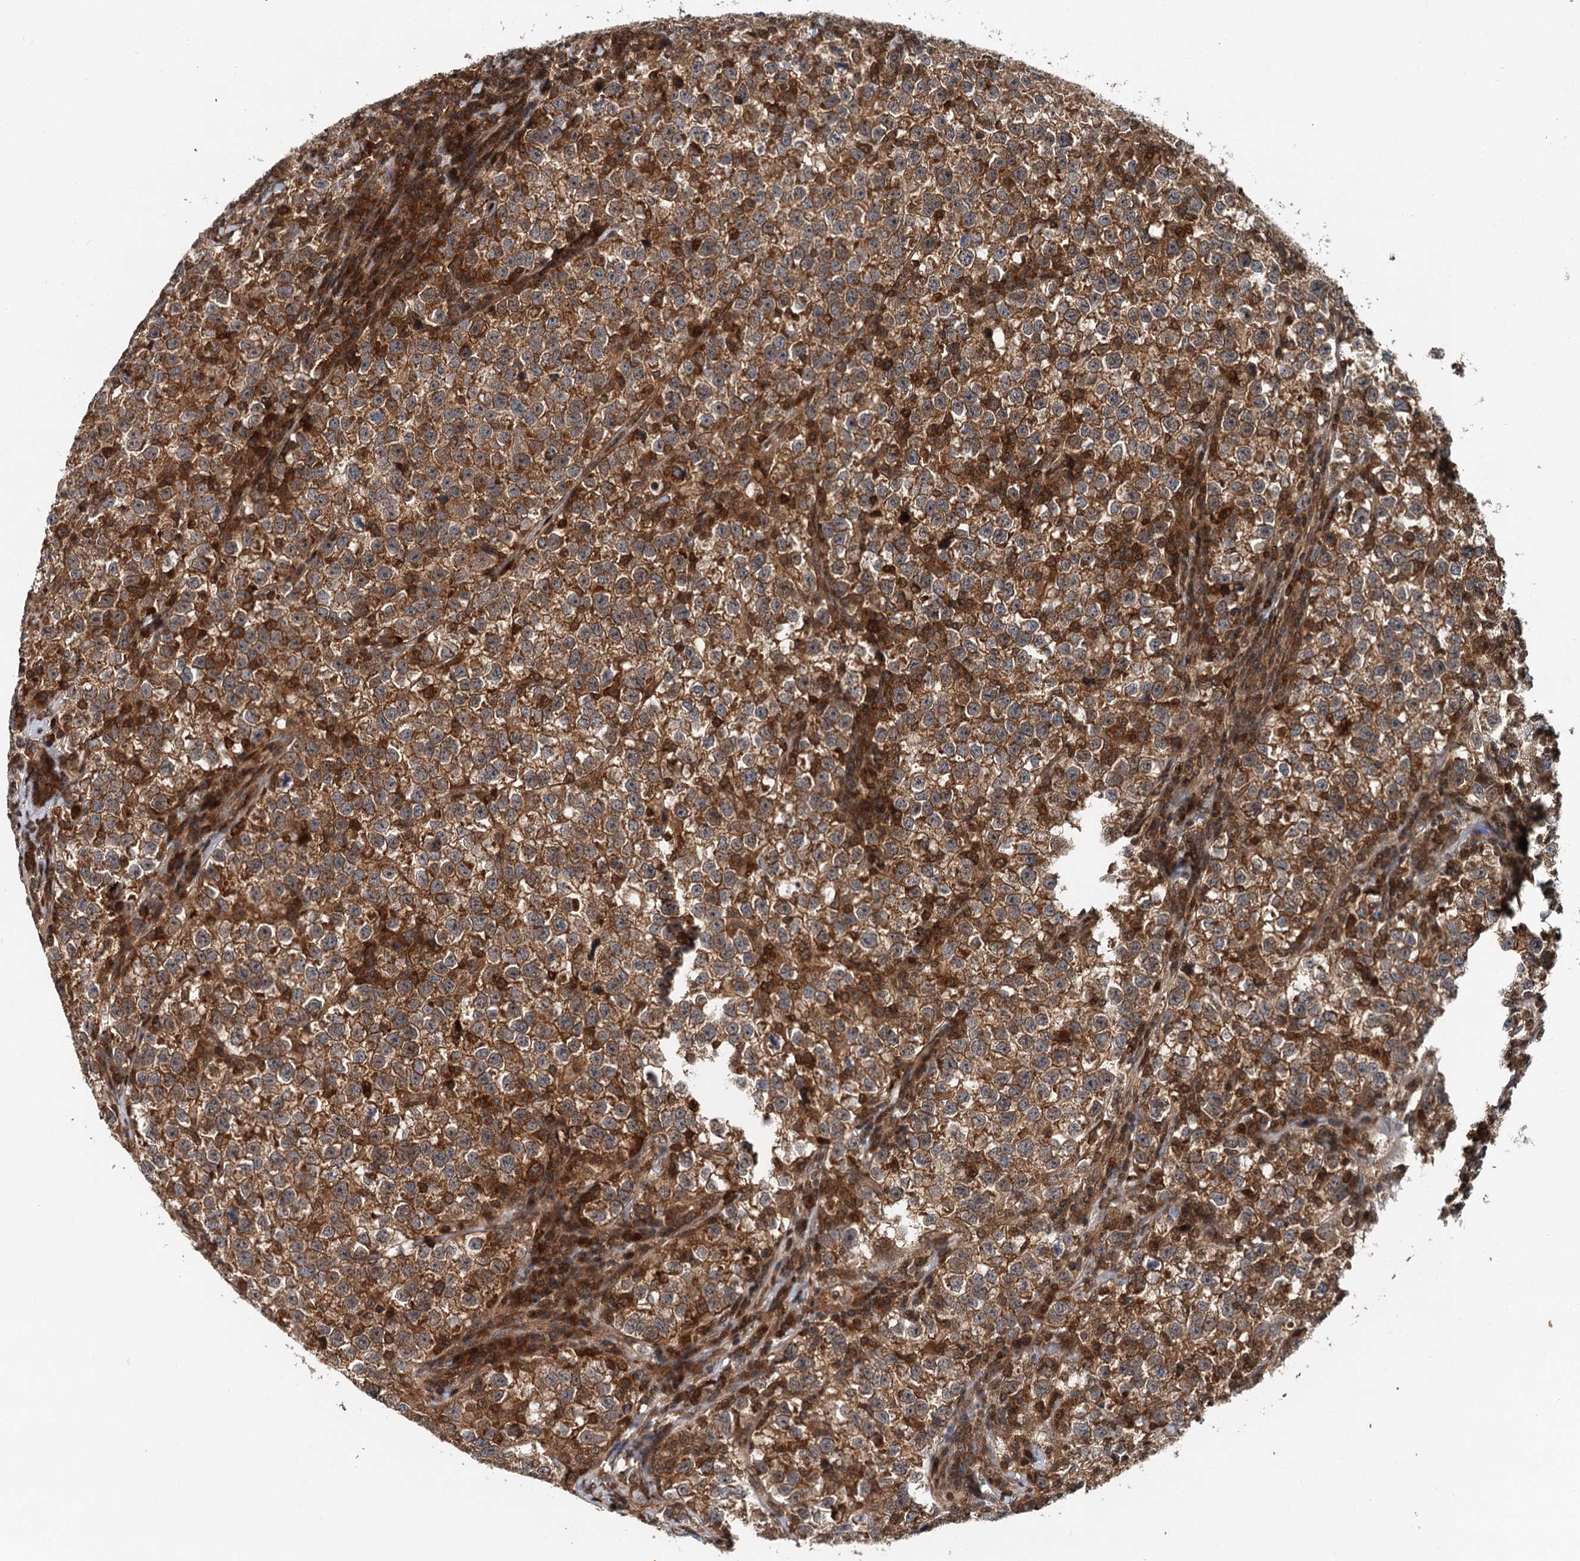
{"staining": {"intensity": "moderate", "quantity": ">75%", "location": "cytoplasmic/membranous"}, "tissue": "testis cancer", "cell_type": "Tumor cells", "image_type": "cancer", "snomed": [{"axis": "morphology", "description": "Normal tissue, NOS"}, {"axis": "morphology", "description": "Seminoma, NOS"}, {"axis": "topography", "description": "Testis"}], "caption": "Immunohistochemical staining of testis cancer (seminoma) demonstrates medium levels of moderate cytoplasmic/membranous protein expression in about >75% of tumor cells.", "gene": "STUB1", "patient": {"sex": "male", "age": 43}}